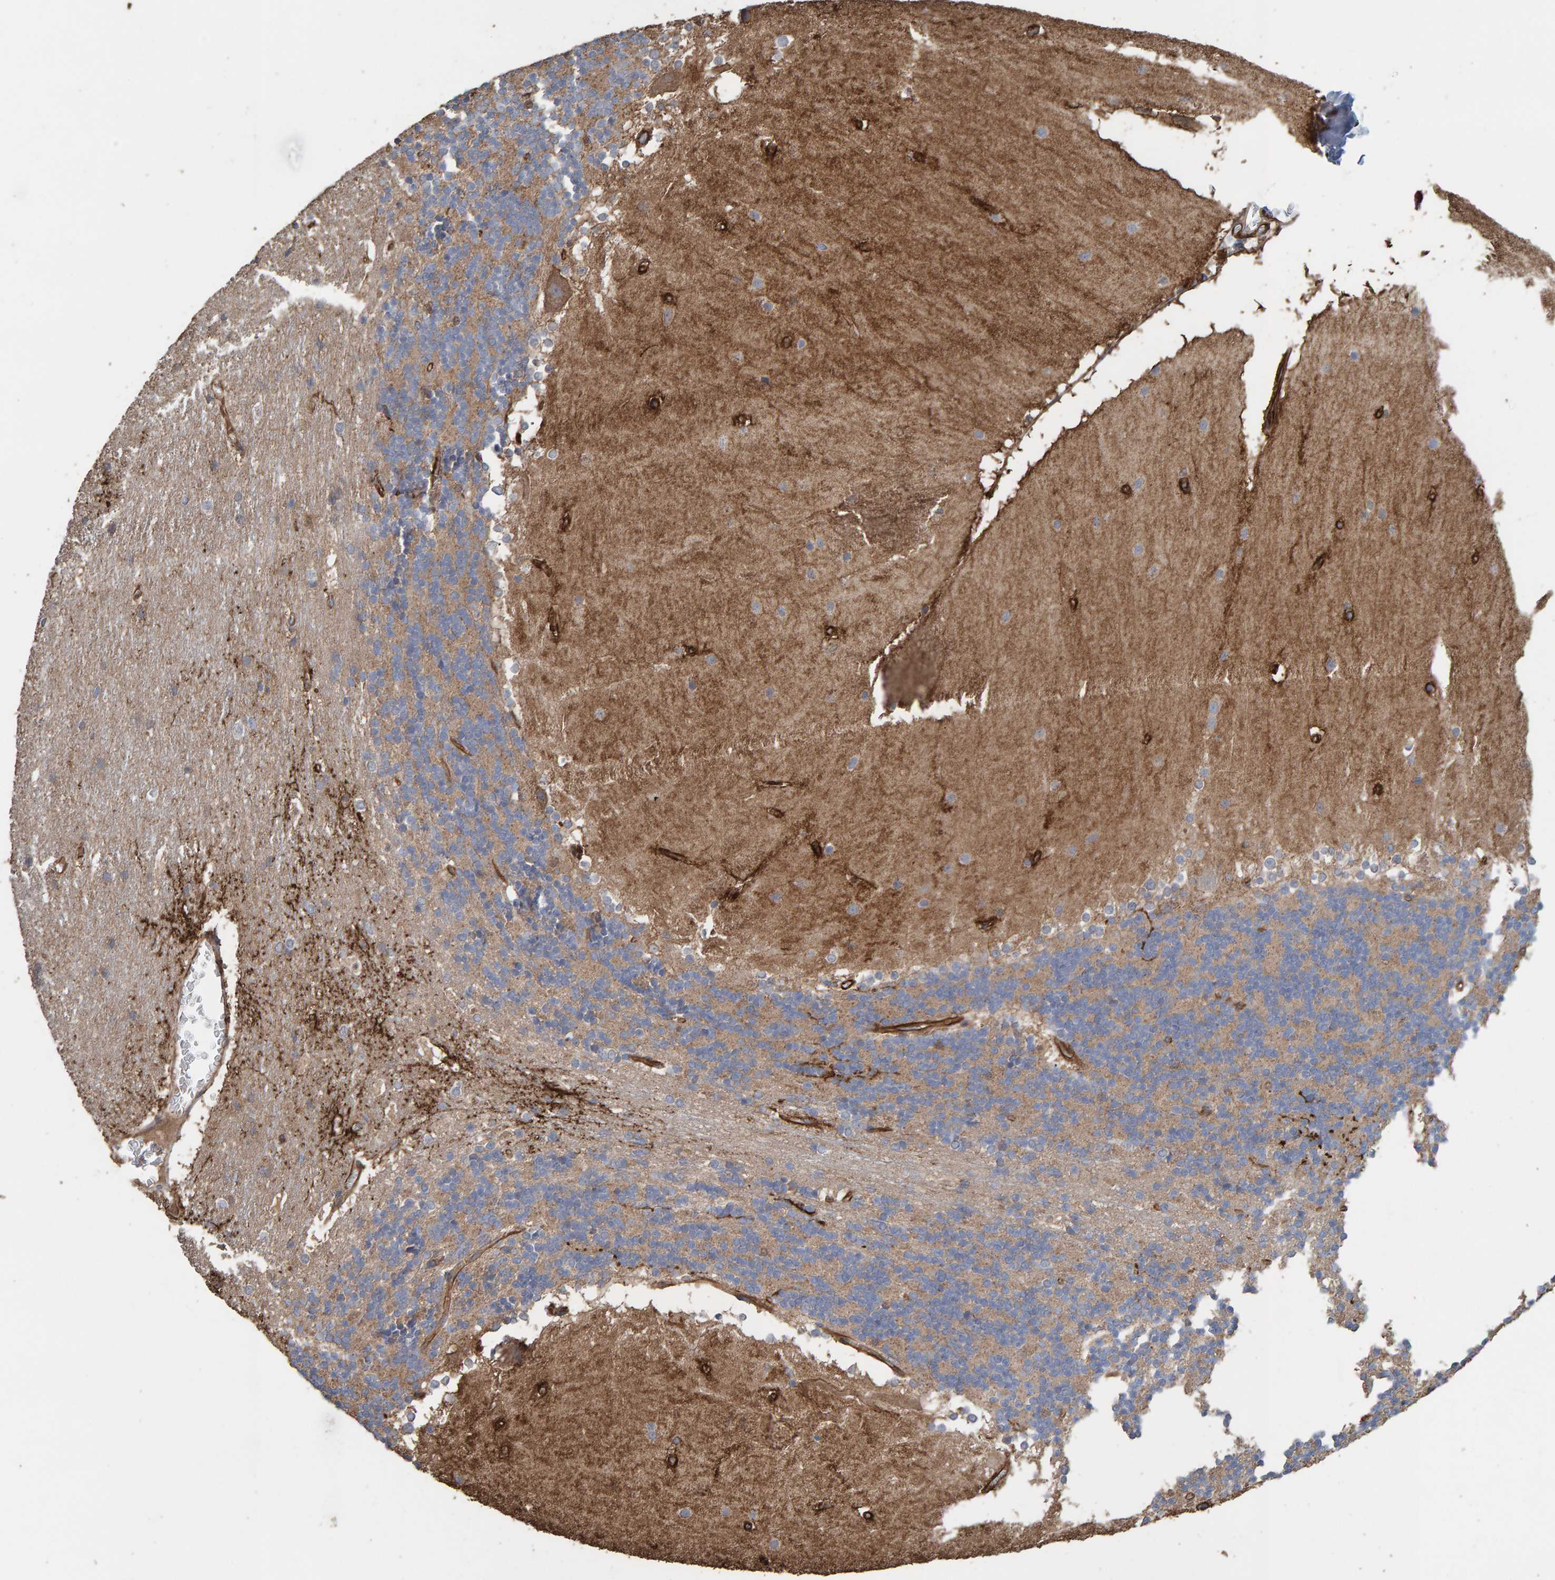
{"staining": {"intensity": "weak", "quantity": ">75%", "location": "cytoplasmic/membranous"}, "tissue": "cerebellum", "cell_type": "Cells in granular layer", "image_type": "normal", "snomed": [{"axis": "morphology", "description": "Normal tissue, NOS"}, {"axis": "topography", "description": "Cerebellum"}], "caption": "High-power microscopy captured an immunohistochemistry micrograph of unremarkable cerebellum, revealing weak cytoplasmic/membranous staining in approximately >75% of cells in granular layer.", "gene": "ZNF347", "patient": {"sex": "female", "age": 19}}